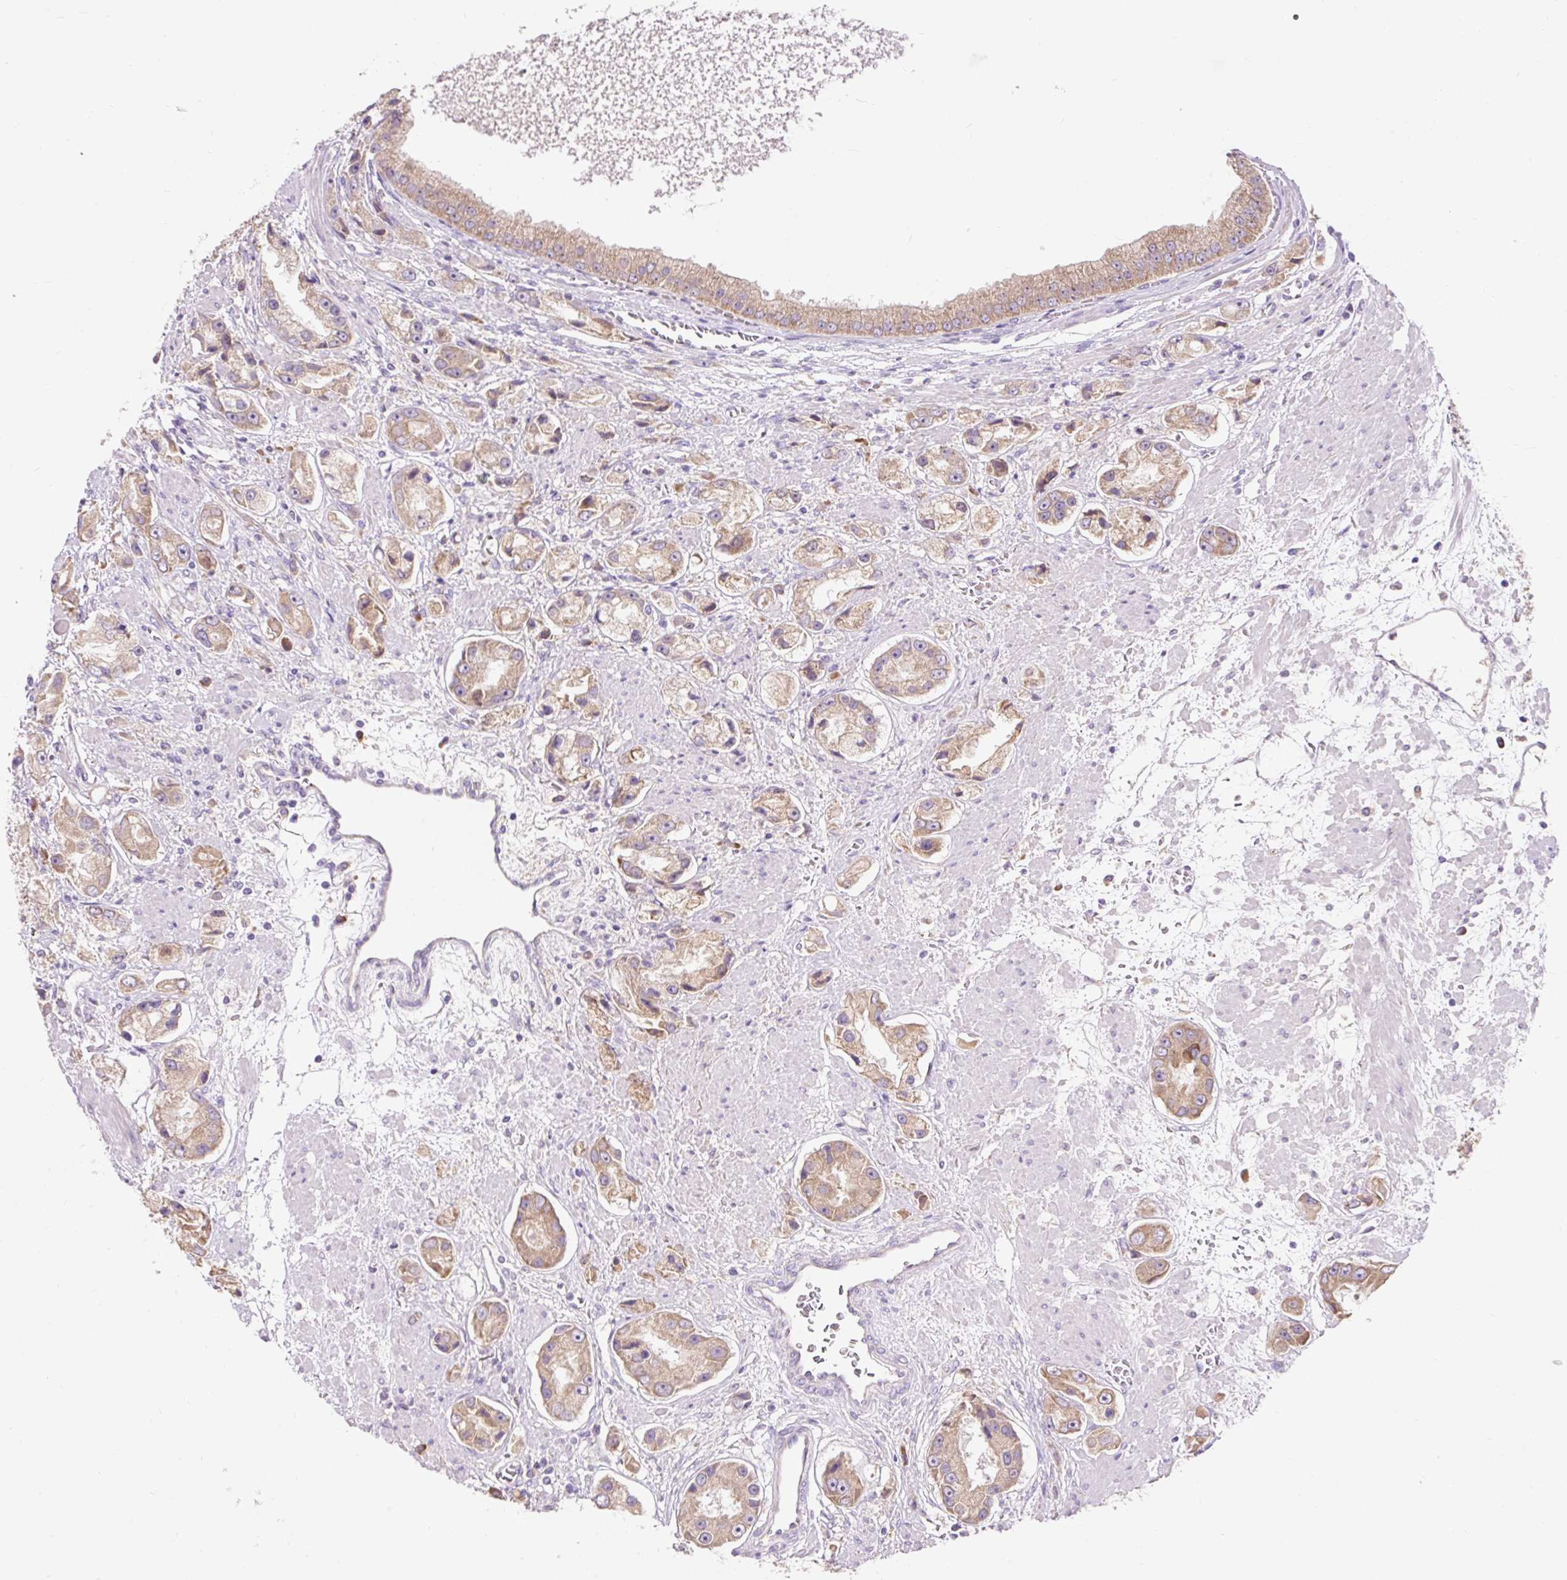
{"staining": {"intensity": "weak", "quantity": "25%-75%", "location": "cytoplasmic/membranous"}, "tissue": "prostate cancer", "cell_type": "Tumor cells", "image_type": "cancer", "snomed": [{"axis": "morphology", "description": "Adenocarcinoma, High grade"}, {"axis": "topography", "description": "Prostate"}], "caption": "DAB (3,3'-diaminobenzidine) immunohistochemical staining of human prostate adenocarcinoma (high-grade) exhibits weak cytoplasmic/membranous protein staining in approximately 25%-75% of tumor cells.", "gene": "SEC63", "patient": {"sex": "male", "age": 67}}